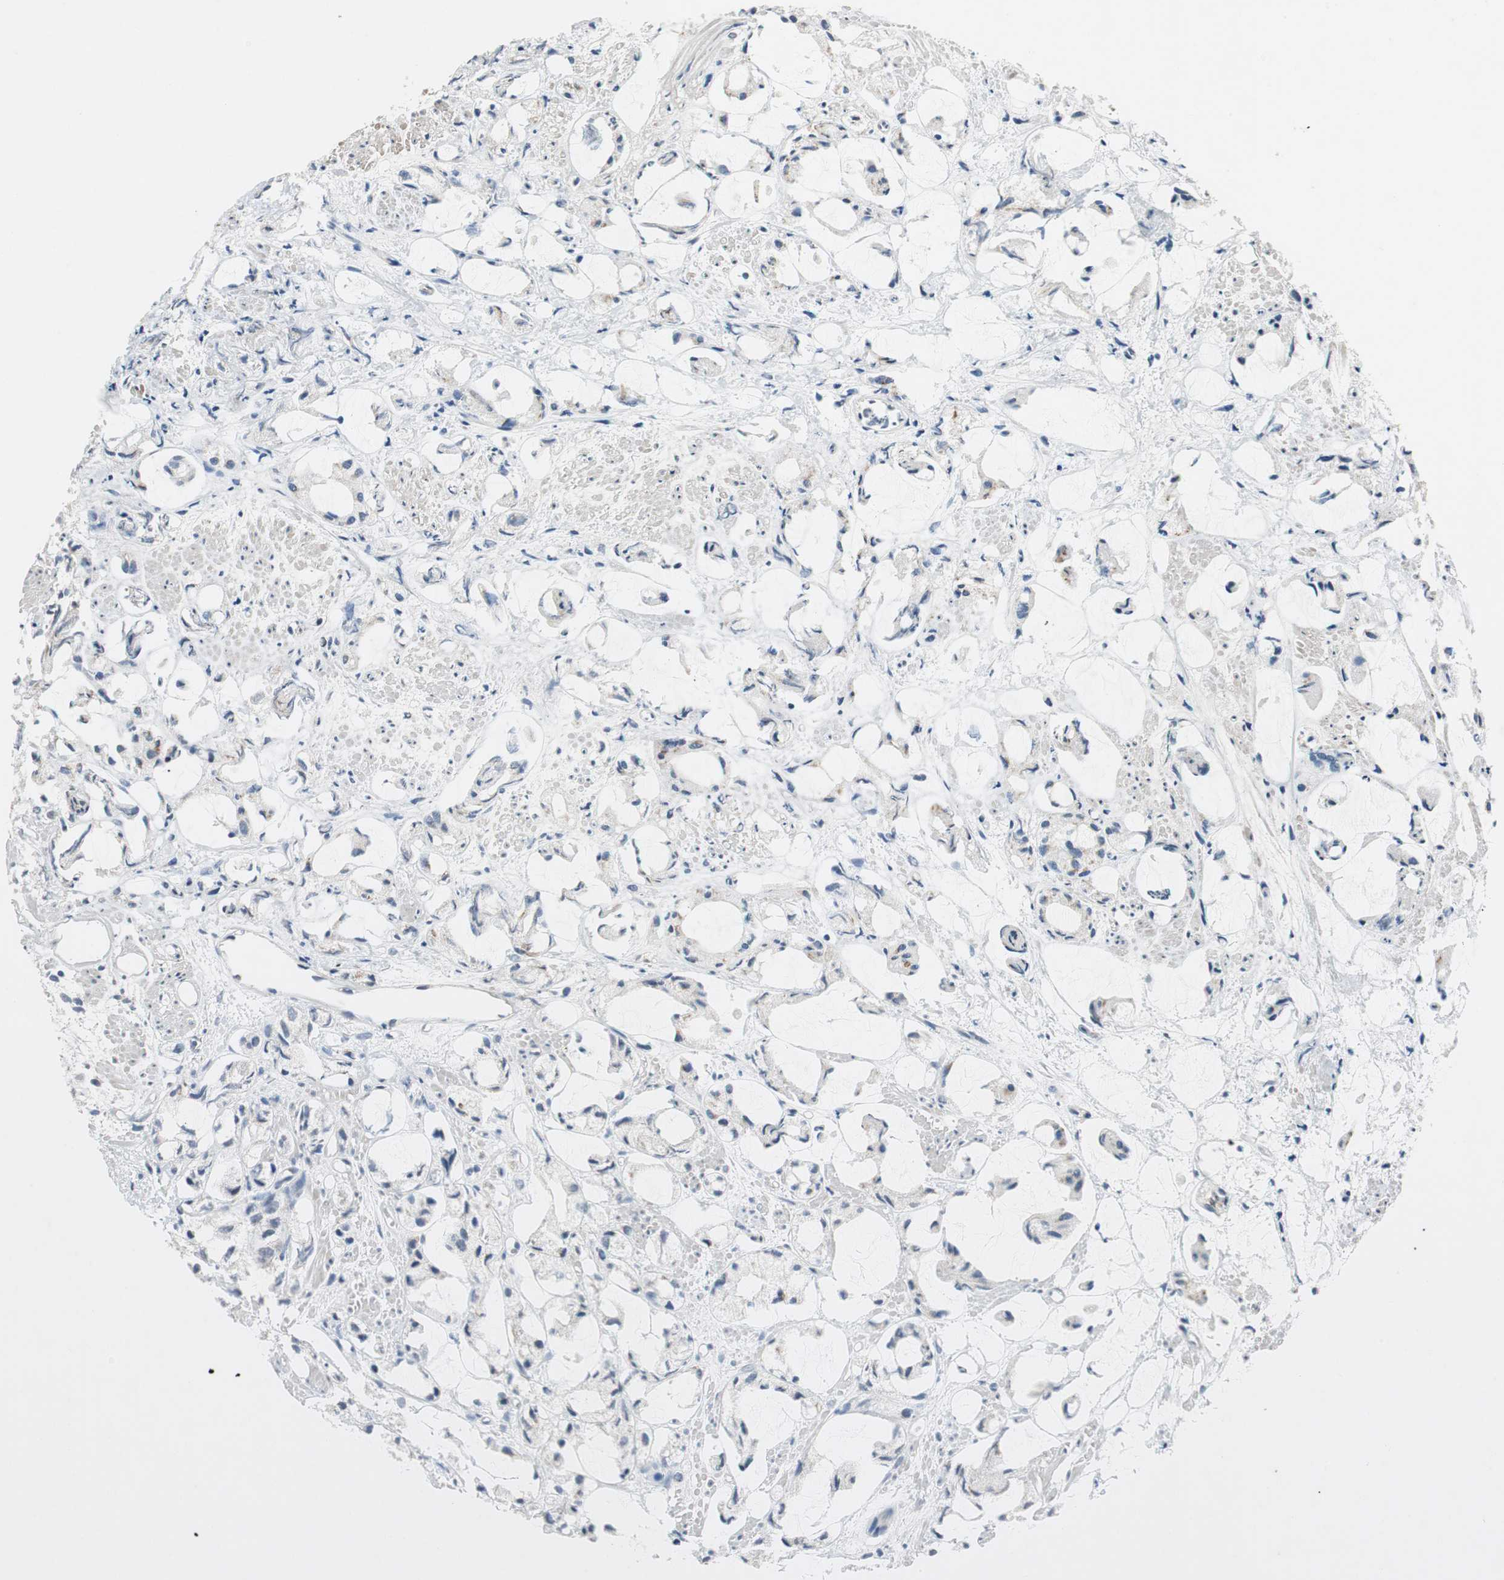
{"staining": {"intensity": "negative", "quantity": "none", "location": "none"}, "tissue": "prostate cancer", "cell_type": "Tumor cells", "image_type": "cancer", "snomed": [{"axis": "morphology", "description": "Adenocarcinoma, High grade"}, {"axis": "topography", "description": "Prostate"}], "caption": "An image of human prostate cancer is negative for staining in tumor cells.", "gene": "AJUBA", "patient": {"sex": "male", "age": 85}}